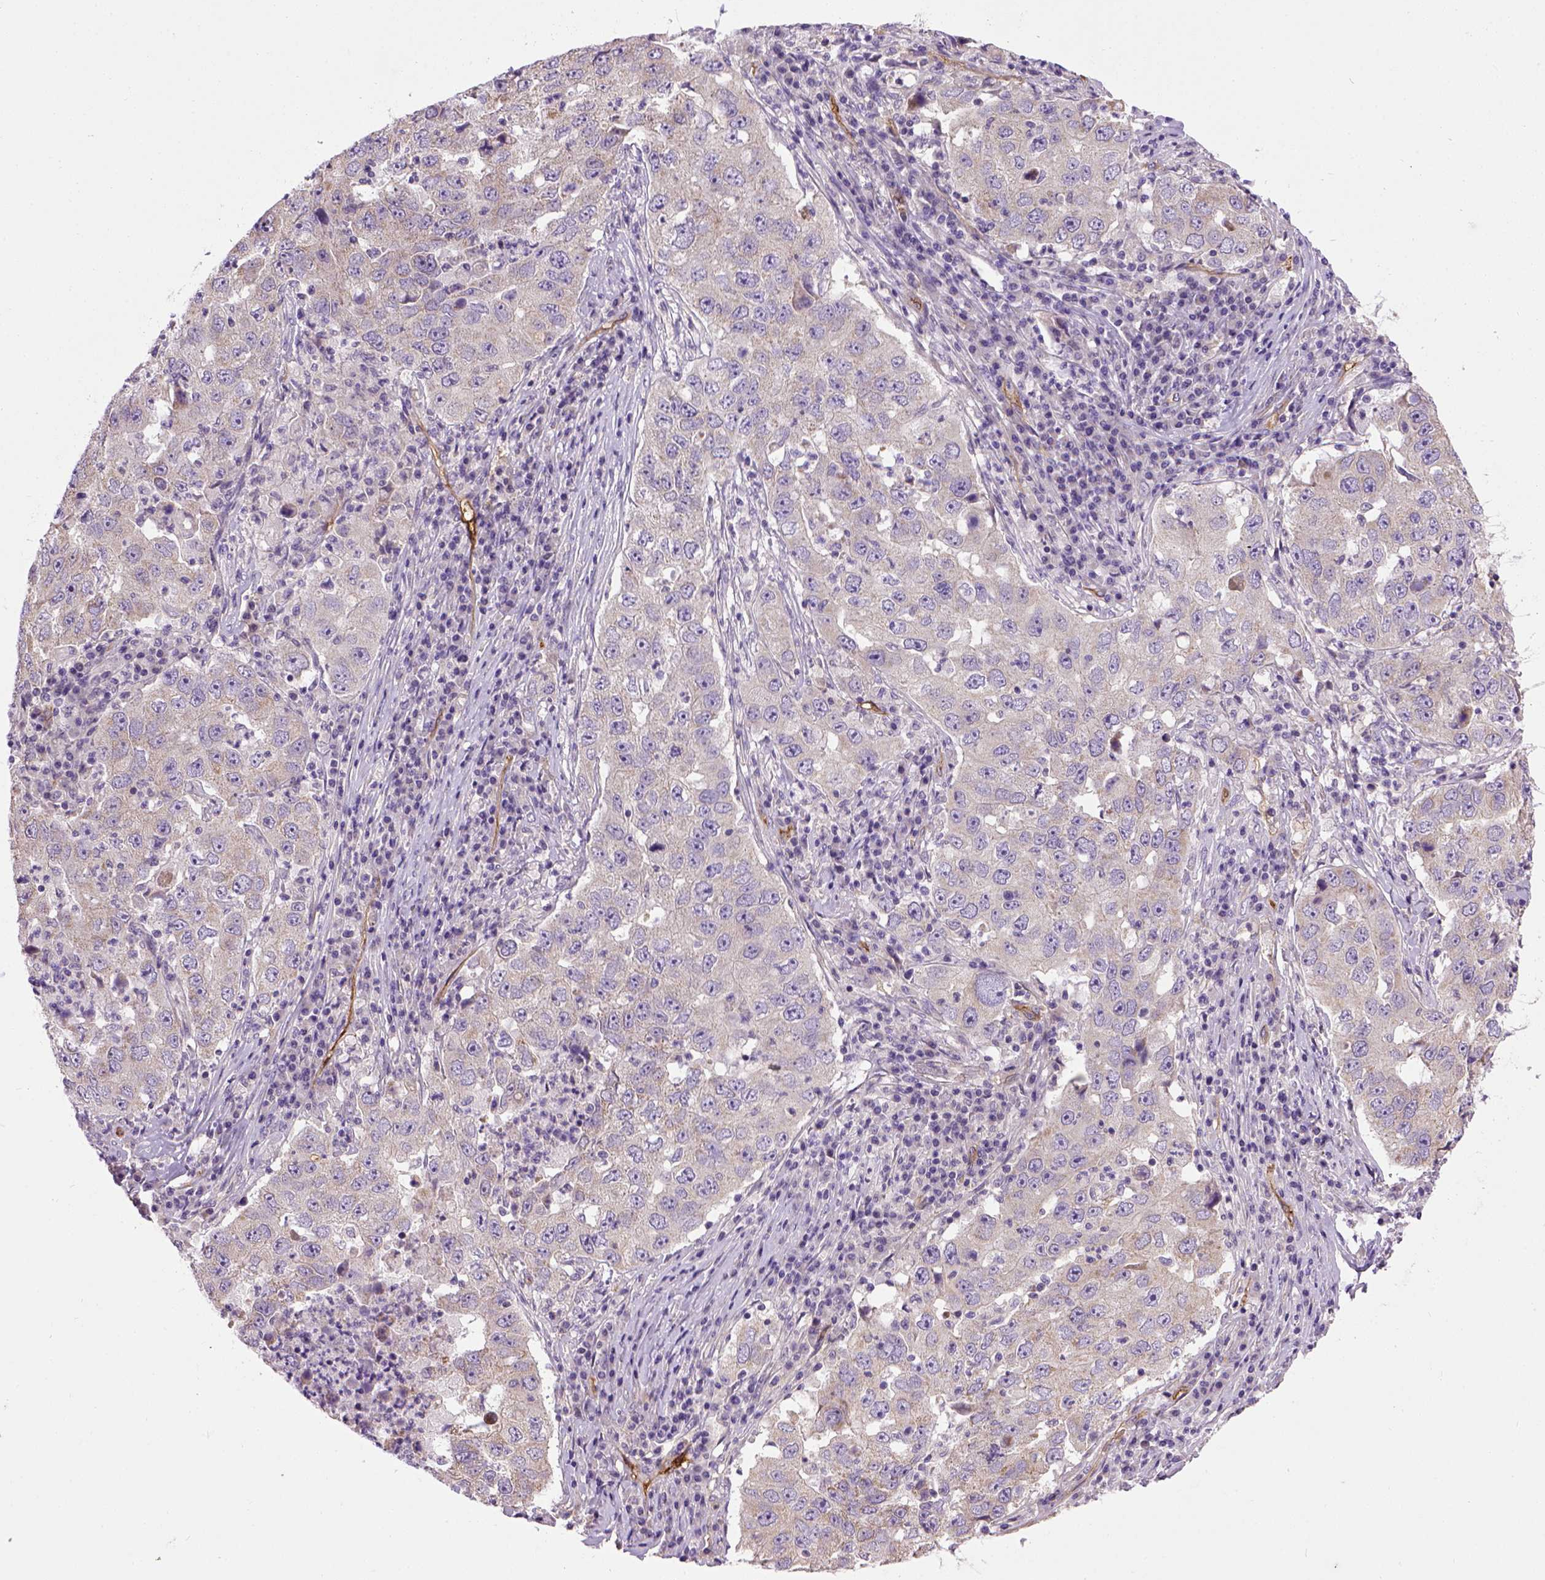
{"staining": {"intensity": "negative", "quantity": "none", "location": "none"}, "tissue": "lung cancer", "cell_type": "Tumor cells", "image_type": "cancer", "snomed": [{"axis": "morphology", "description": "Adenocarcinoma, NOS"}, {"axis": "topography", "description": "Lung"}], "caption": "High power microscopy image of an immunohistochemistry image of lung adenocarcinoma, revealing no significant expression in tumor cells.", "gene": "ENG", "patient": {"sex": "male", "age": 73}}